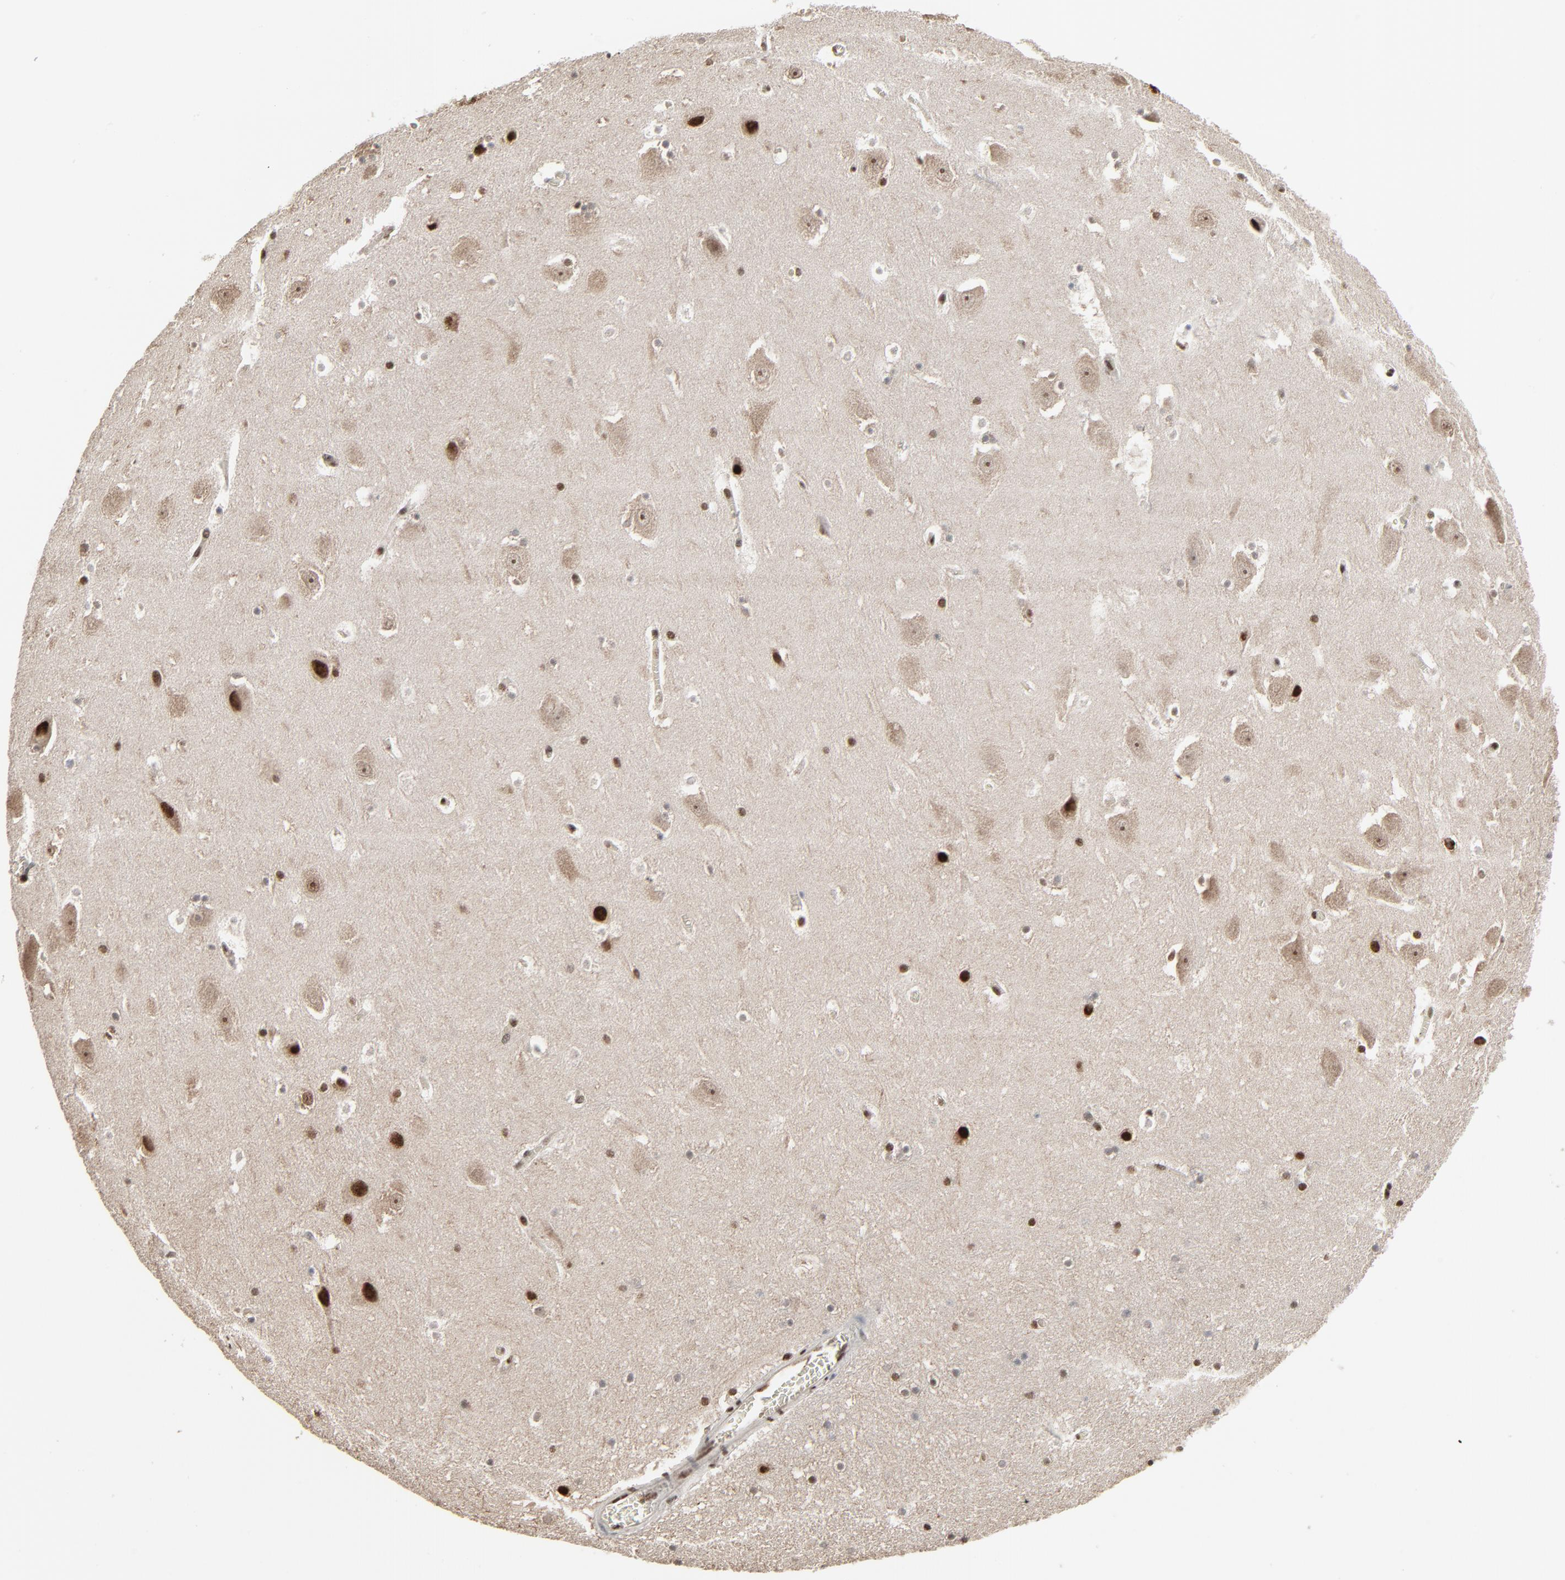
{"staining": {"intensity": "strong", "quantity": ">75%", "location": "nuclear"}, "tissue": "hippocampus", "cell_type": "Glial cells", "image_type": "normal", "snomed": [{"axis": "morphology", "description": "Normal tissue, NOS"}, {"axis": "topography", "description": "Hippocampus"}], "caption": "Protein staining of benign hippocampus demonstrates strong nuclear expression in about >75% of glial cells. (Stains: DAB (3,3'-diaminobenzidine) in brown, nuclei in blue, Microscopy: brightfield microscopy at high magnification).", "gene": "MEIS2", "patient": {"sex": "male", "age": 45}}